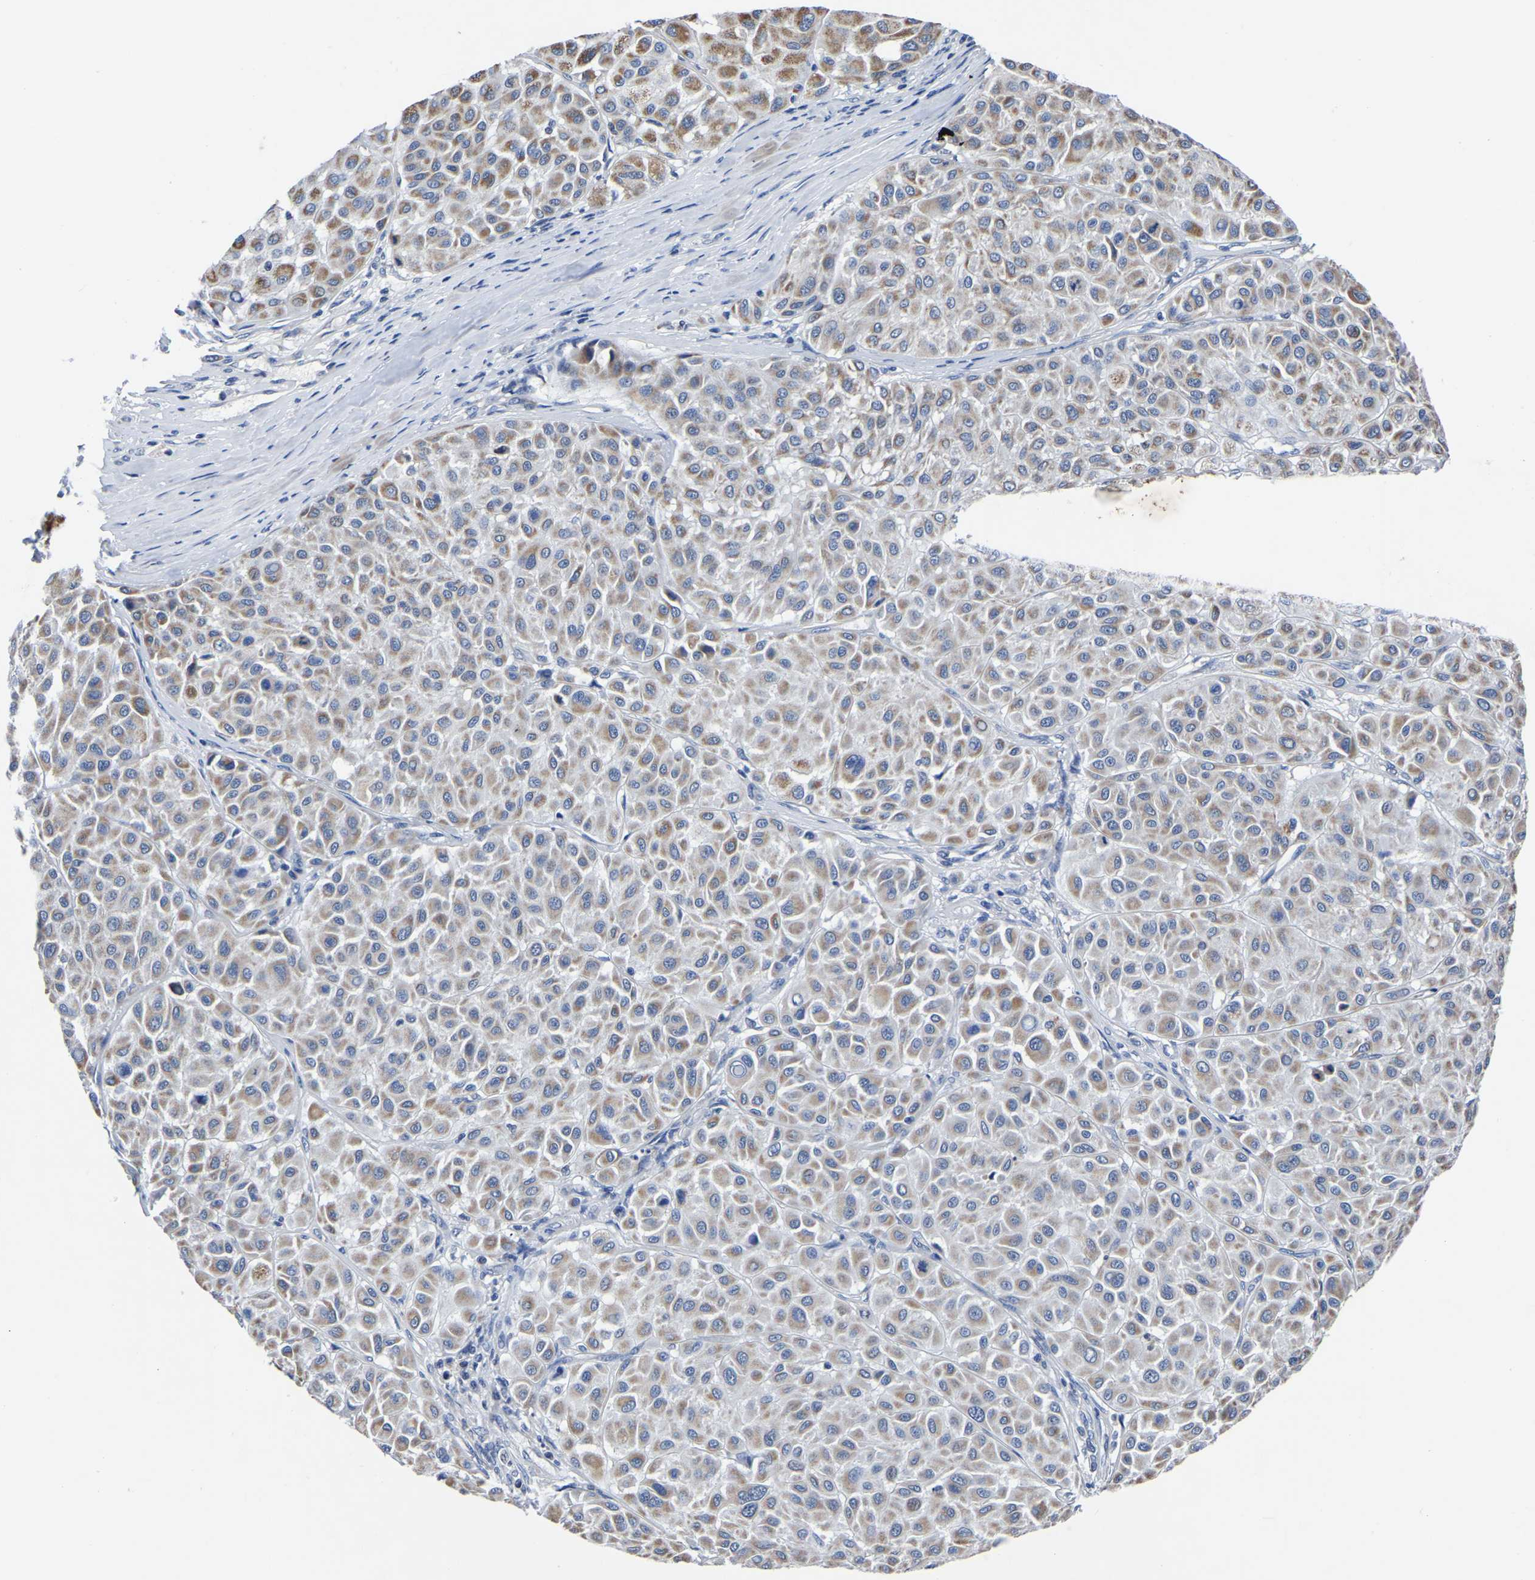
{"staining": {"intensity": "moderate", "quantity": ">75%", "location": "cytoplasmic/membranous"}, "tissue": "melanoma", "cell_type": "Tumor cells", "image_type": "cancer", "snomed": [{"axis": "morphology", "description": "Malignant melanoma, Metastatic site"}, {"axis": "topography", "description": "Soft tissue"}], "caption": "IHC of human melanoma demonstrates medium levels of moderate cytoplasmic/membranous staining in about >75% of tumor cells. The staining was performed using DAB (3,3'-diaminobenzidine) to visualize the protein expression in brown, while the nuclei were stained in blue with hematoxylin (Magnification: 20x).", "gene": "FGD5", "patient": {"sex": "male", "age": 41}}